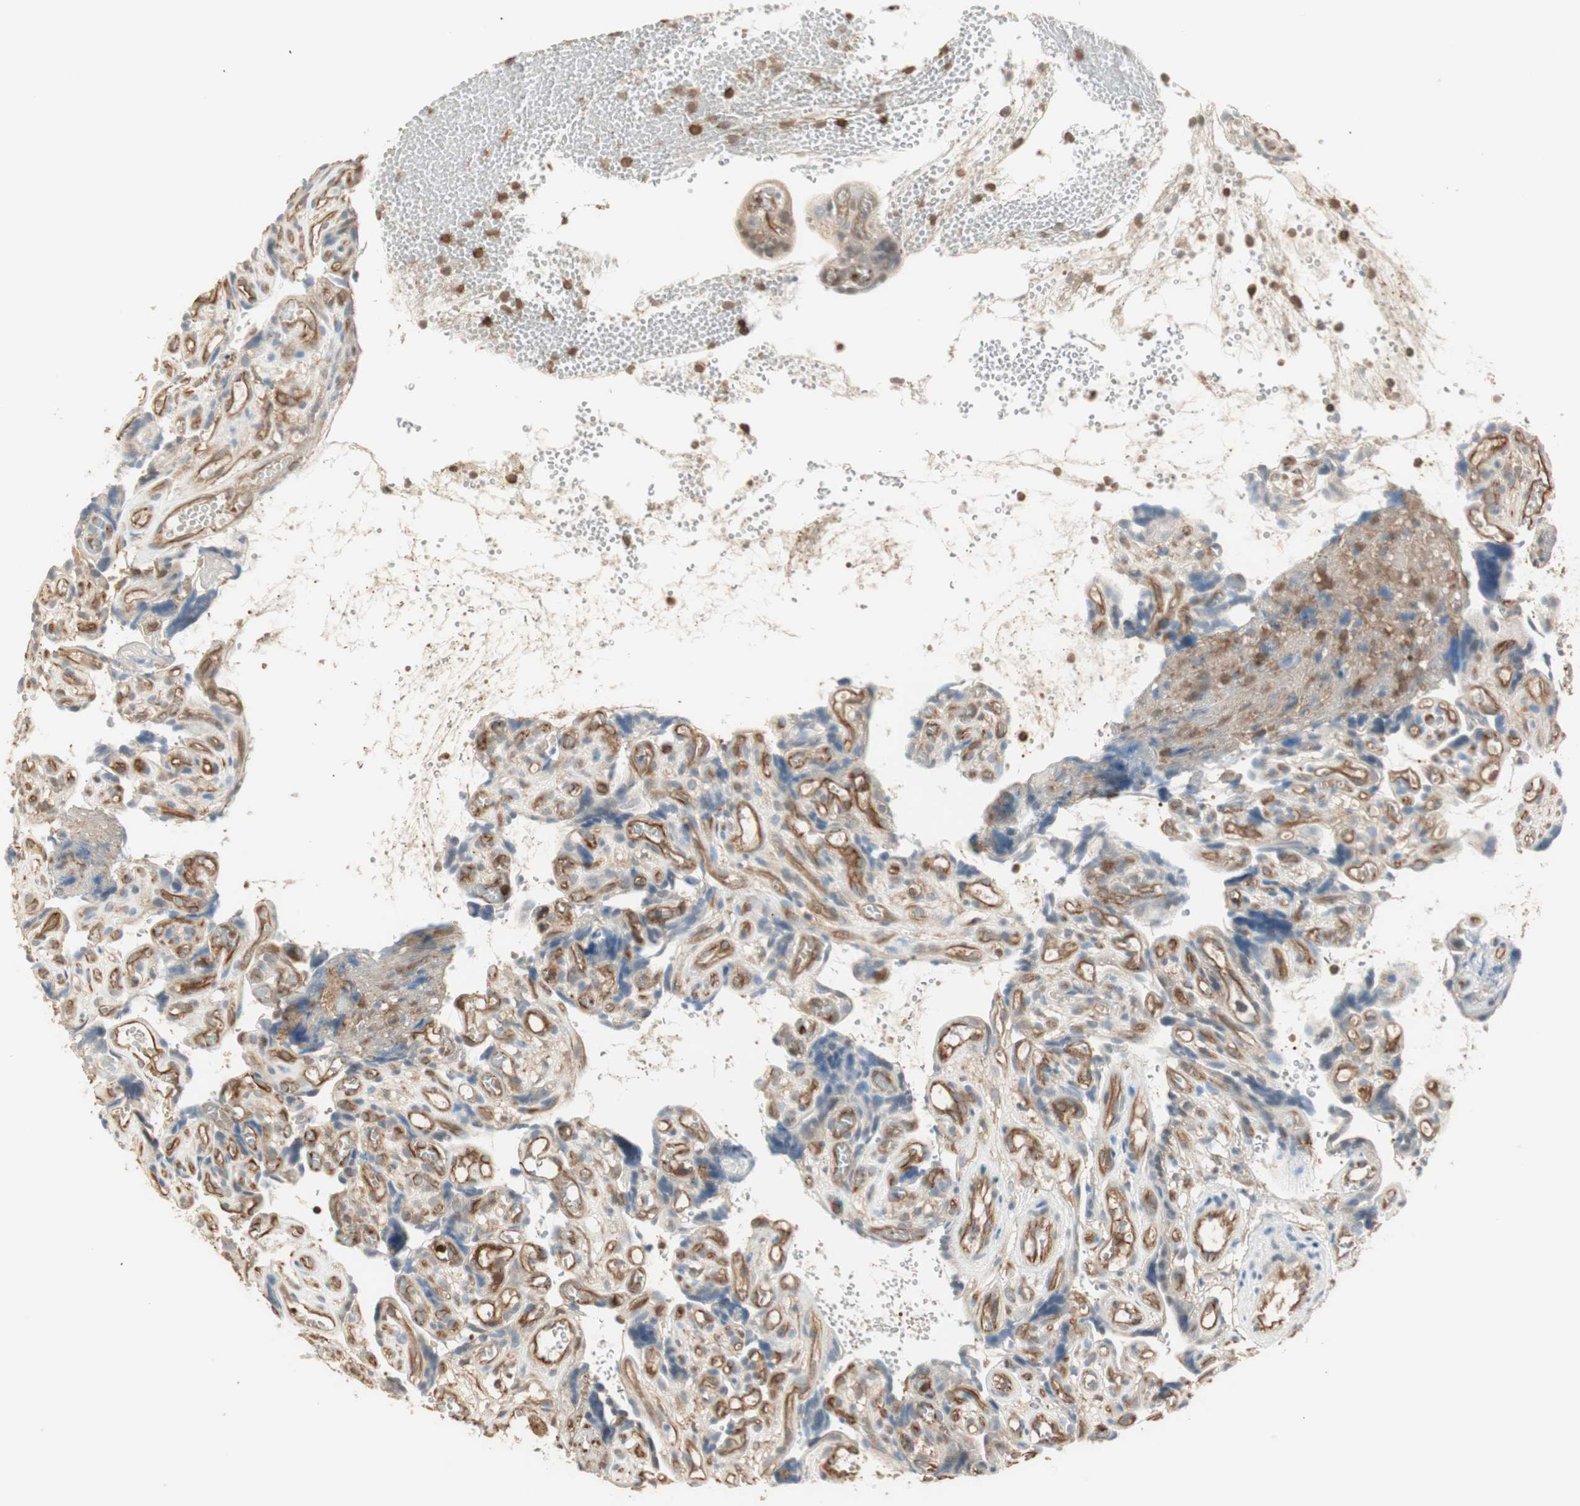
{"staining": {"intensity": "moderate", "quantity": ">75%", "location": "cytoplasmic/membranous"}, "tissue": "placenta", "cell_type": "Decidual cells", "image_type": "normal", "snomed": [{"axis": "morphology", "description": "Normal tissue, NOS"}, {"axis": "topography", "description": "Placenta"}], "caption": "The immunohistochemical stain shows moderate cytoplasmic/membranous positivity in decidual cells of normal placenta.", "gene": "CRLF3", "patient": {"sex": "female", "age": 30}}